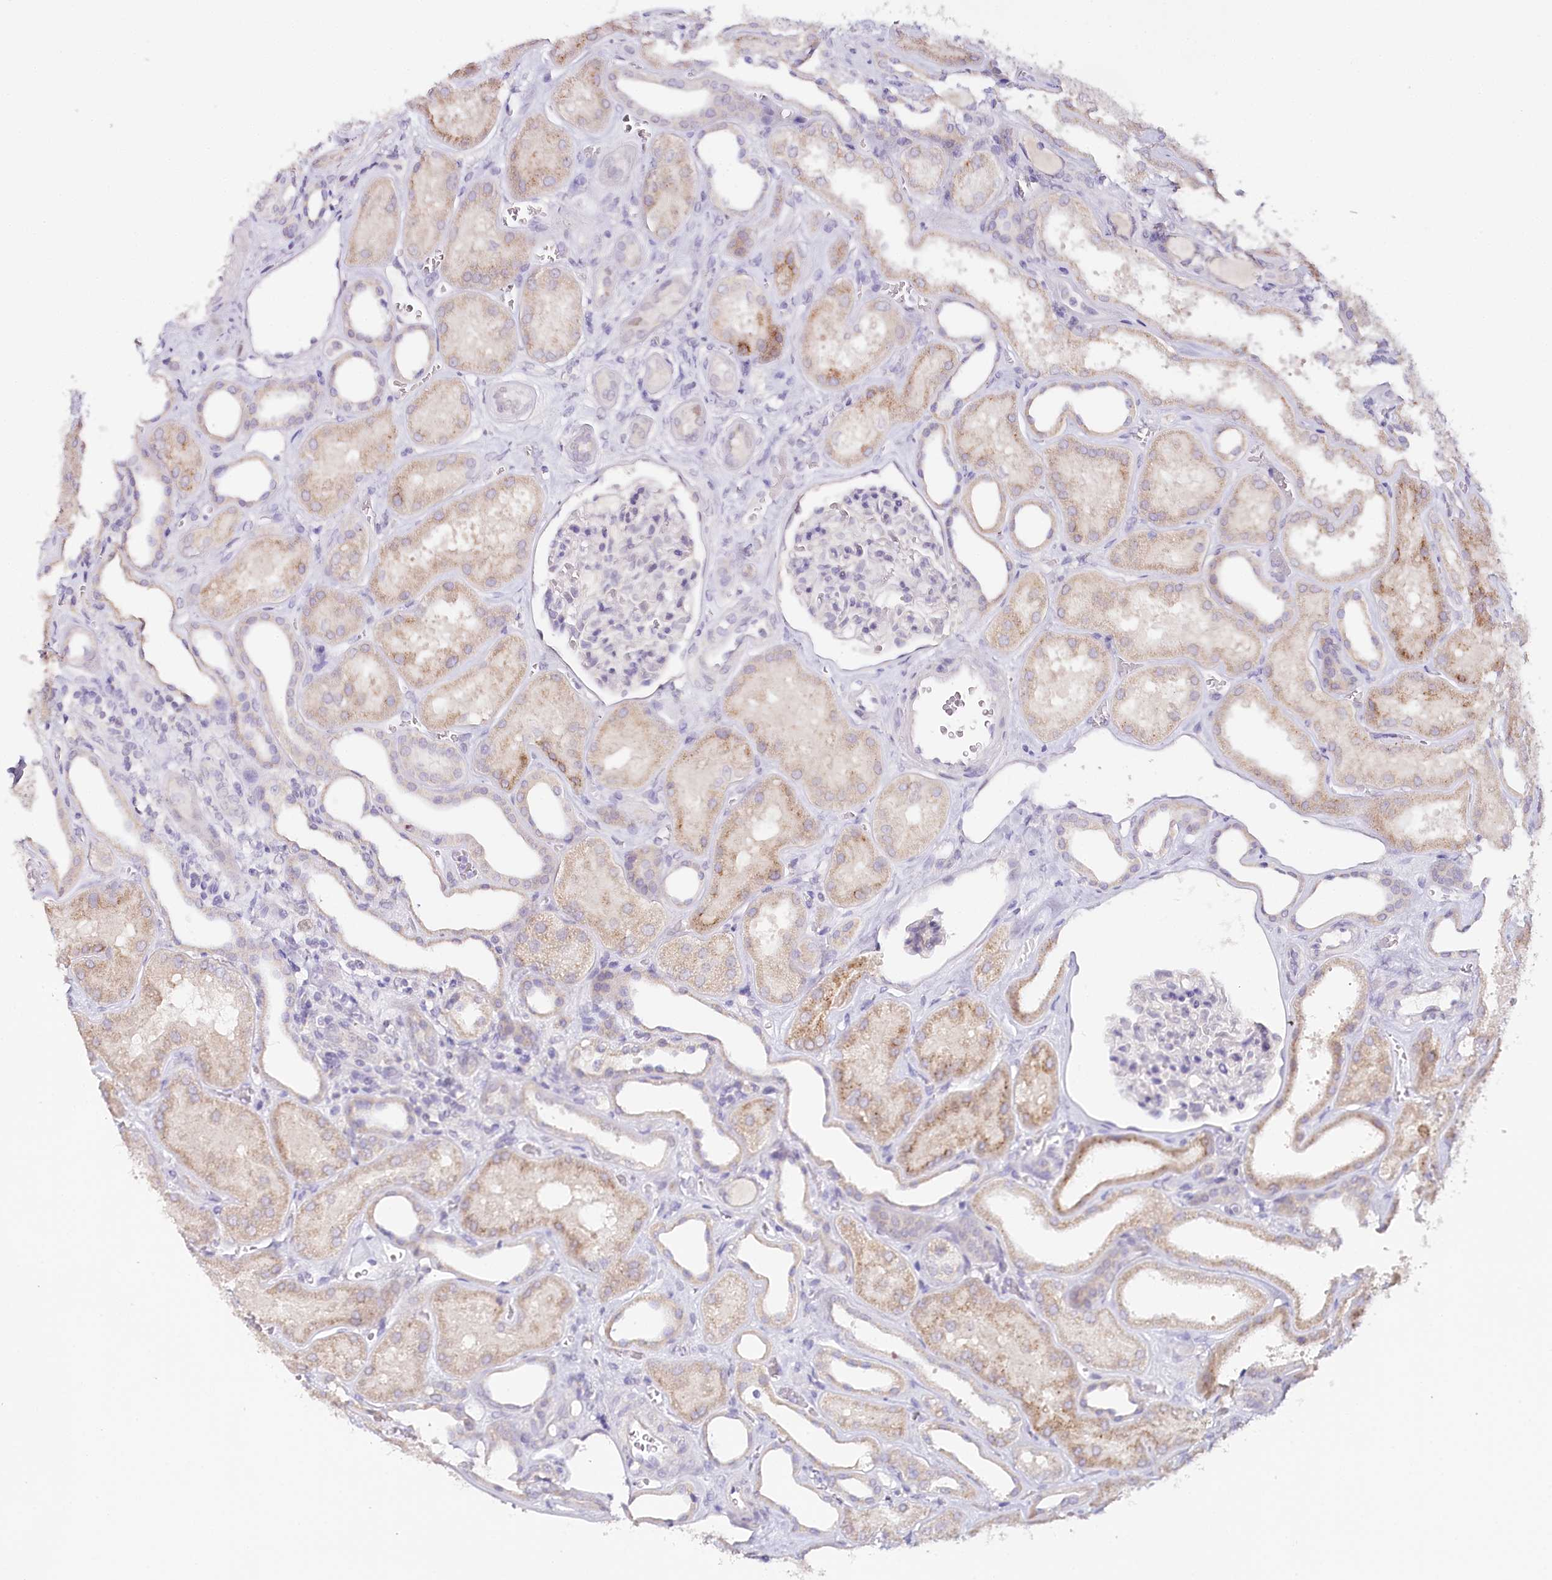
{"staining": {"intensity": "negative", "quantity": "none", "location": "none"}, "tissue": "kidney", "cell_type": "Cells in glomeruli", "image_type": "normal", "snomed": [{"axis": "morphology", "description": "Normal tissue, NOS"}, {"axis": "morphology", "description": "Adenocarcinoma, NOS"}, {"axis": "topography", "description": "Kidney"}], "caption": "Cells in glomeruli show no significant staining in benign kidney. Nuclei are stained in blue.", "gene": "TP53", "patient": {"sex": "female", "age": 68}}